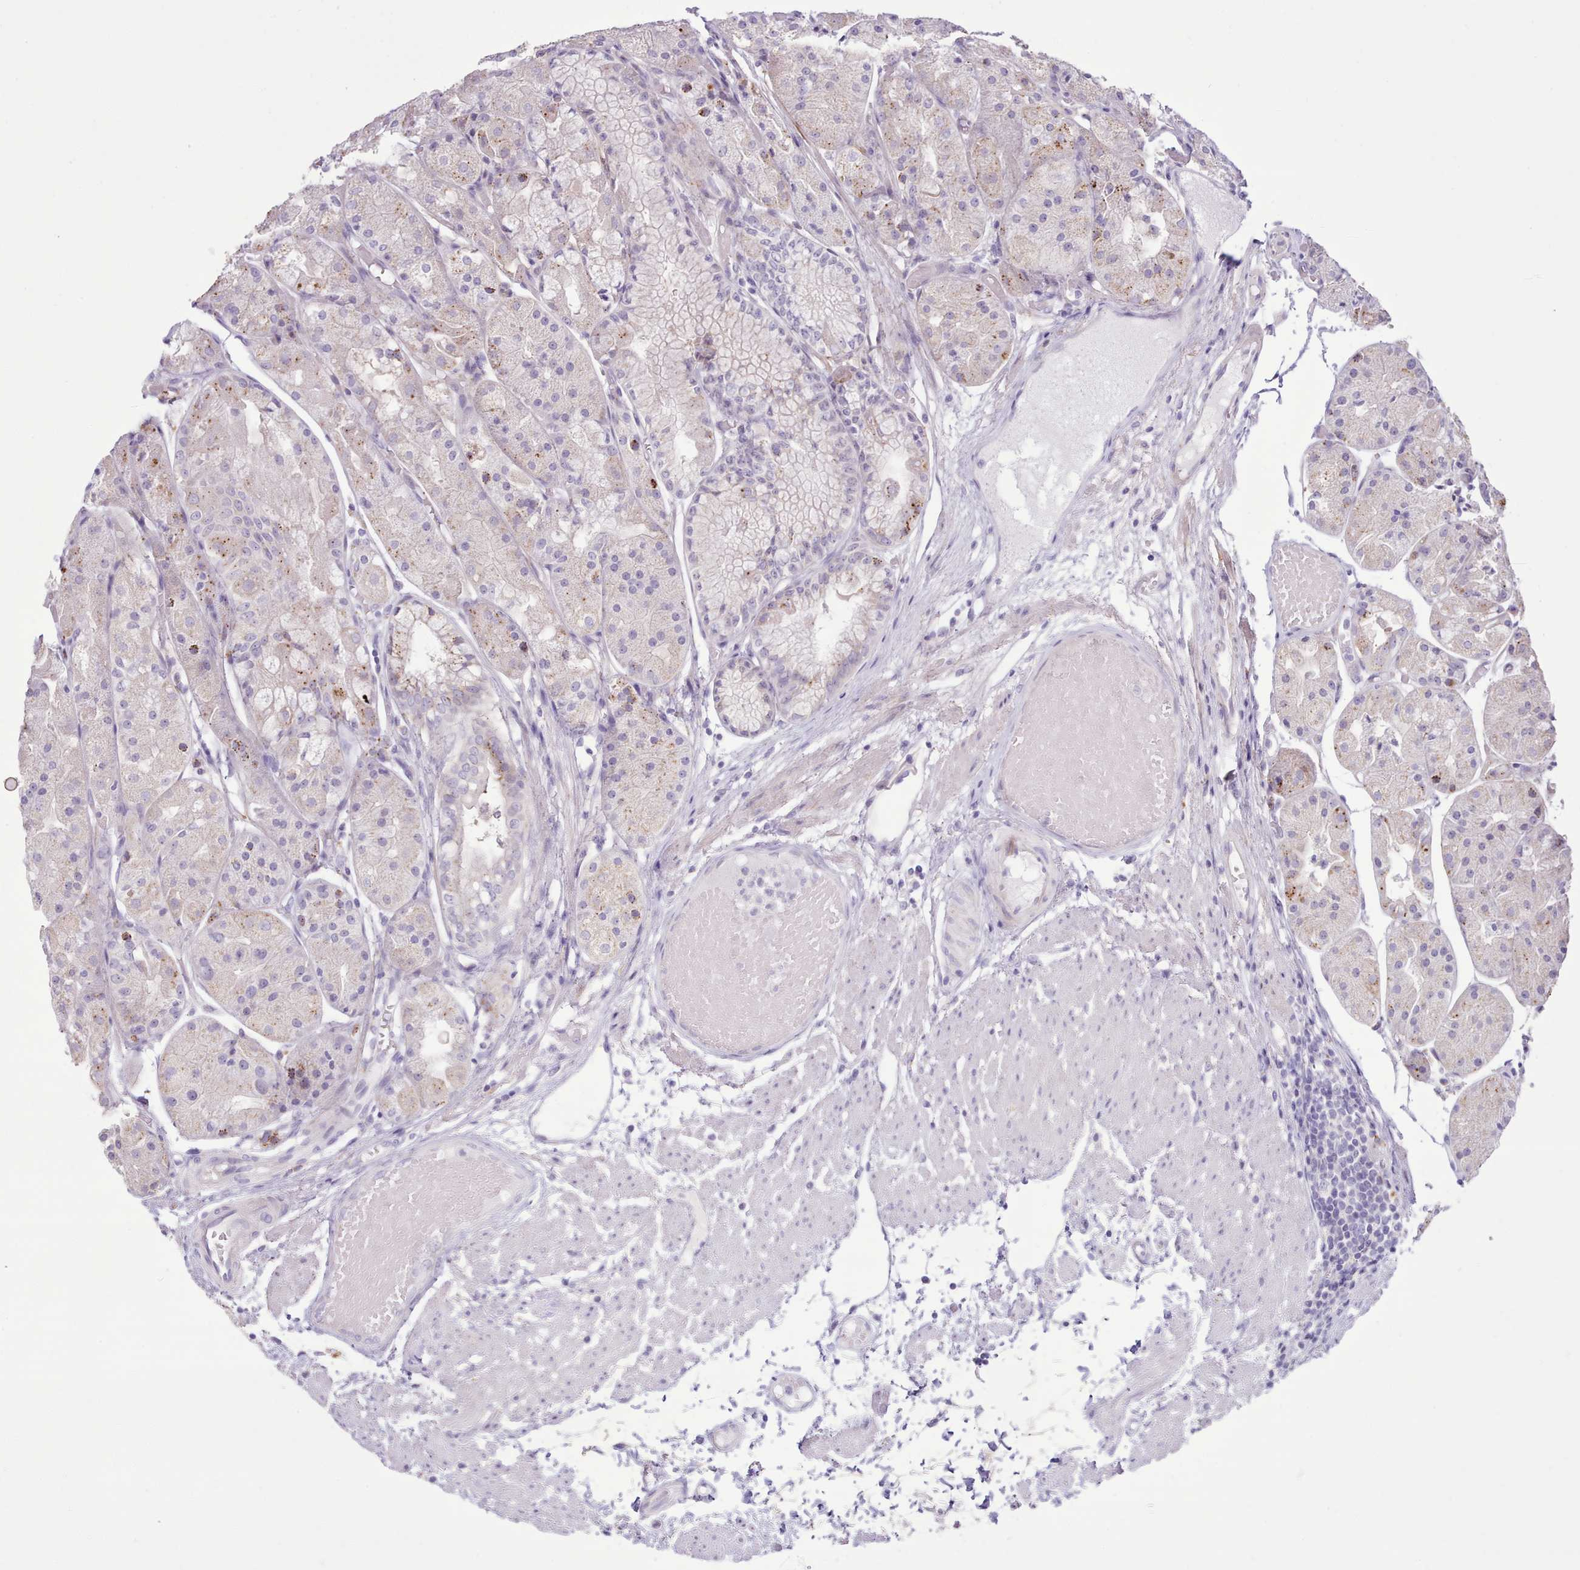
{"staining": {"intensity": "strong", "quantity": "<25%", "location": "cytoplasmic/membranous"}, "tissue": "stomach", "cell_type": "Glandular cells", "image_type": "normal", "snomed": [{"axis": "morphology", "description": "Normal tissue, NOS"}, {"axis": "topography", "description": "Stomach, upper"}], "caption": "Stomach stained with a brown dye displays strong cytoplasmic/membranous positive positivity in about <25% of glandular cells.", "gene": "SRD5A1", "patient": {"sex": "male", "age": 72}}